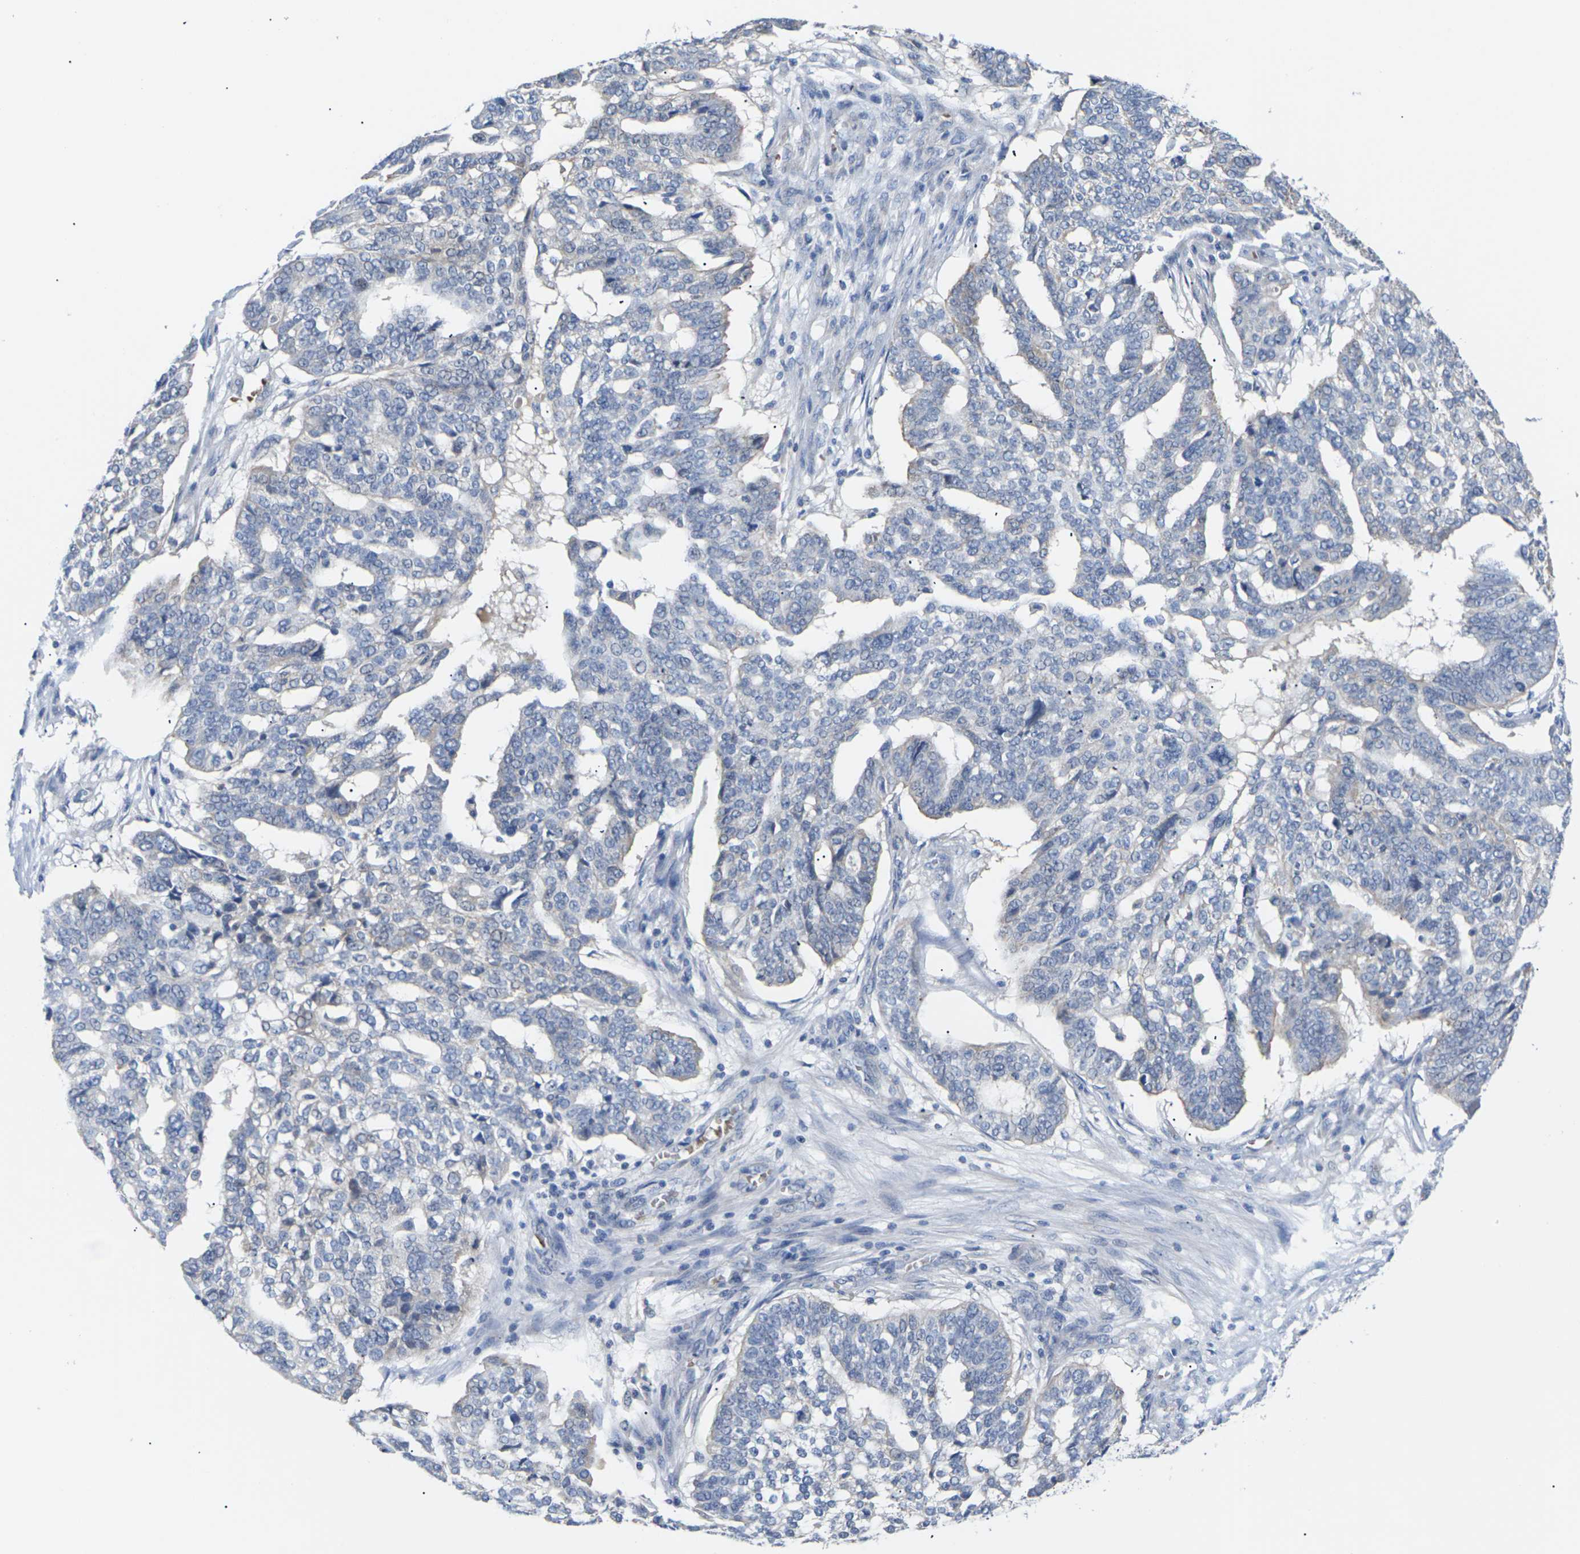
{"staining": {"intensity": "negative", "quantity": "none", "location": "none"}, "tissue": "ovarian cancer", "cell_type": "Tumor cells", "image_type": "cancer", "snomed": [{"axis": "morphology", "description": "Cystadenocarcinoma, serous, NOS"}, {"axis": "topography", "description": "Ovary"}], "caption": "Tumor cells are negative for brown protein staining in ovarian cancer (serous cystadenocarcinoma).", "gene": "TMCO4", "patient": {"sex": "female", "age": 59}}